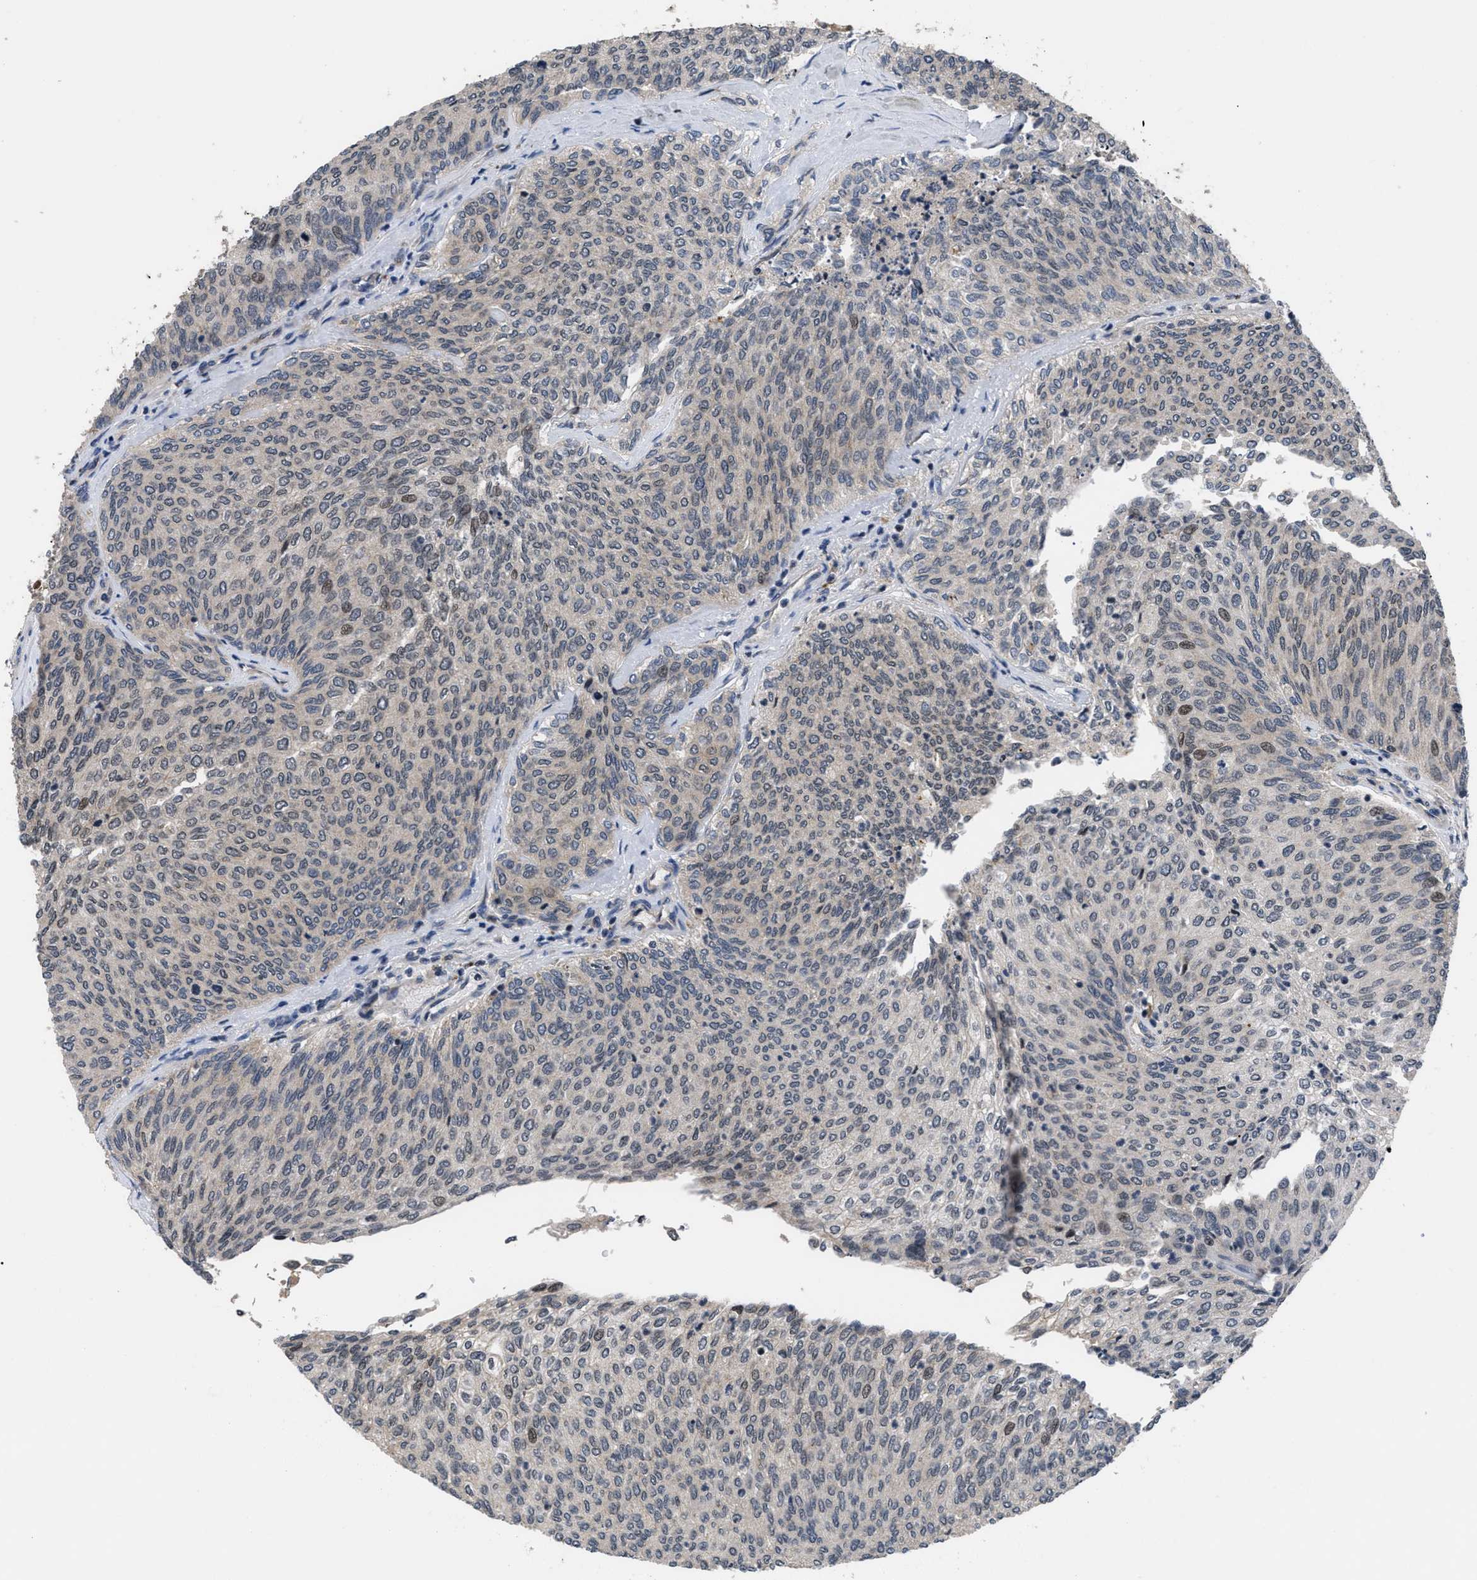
{"staining": {"intensity": "moderate", "quantity": "<25%", "location": "nuclear"}, "tissue": "urothelial cancer", "cell_type": "Tumor cells", "image_type": "cancer", "snomed": [{"axis": "morphology", "description": "Urothelial carcinoma, Low grade"}, {"axis": "topography", "description": "Urinary bladder"}], "caption": "Protein expression analysis of urothelial cancer demonstrates moderate nuclear staining in about <25% of tumor cells. (DAB (3,3'-diaminobenzidine) IHC, brown staining for protein, blue staining for nuclei).", "gene": "DNAJC14", "patient": {"sex": "female", "age": 79}}